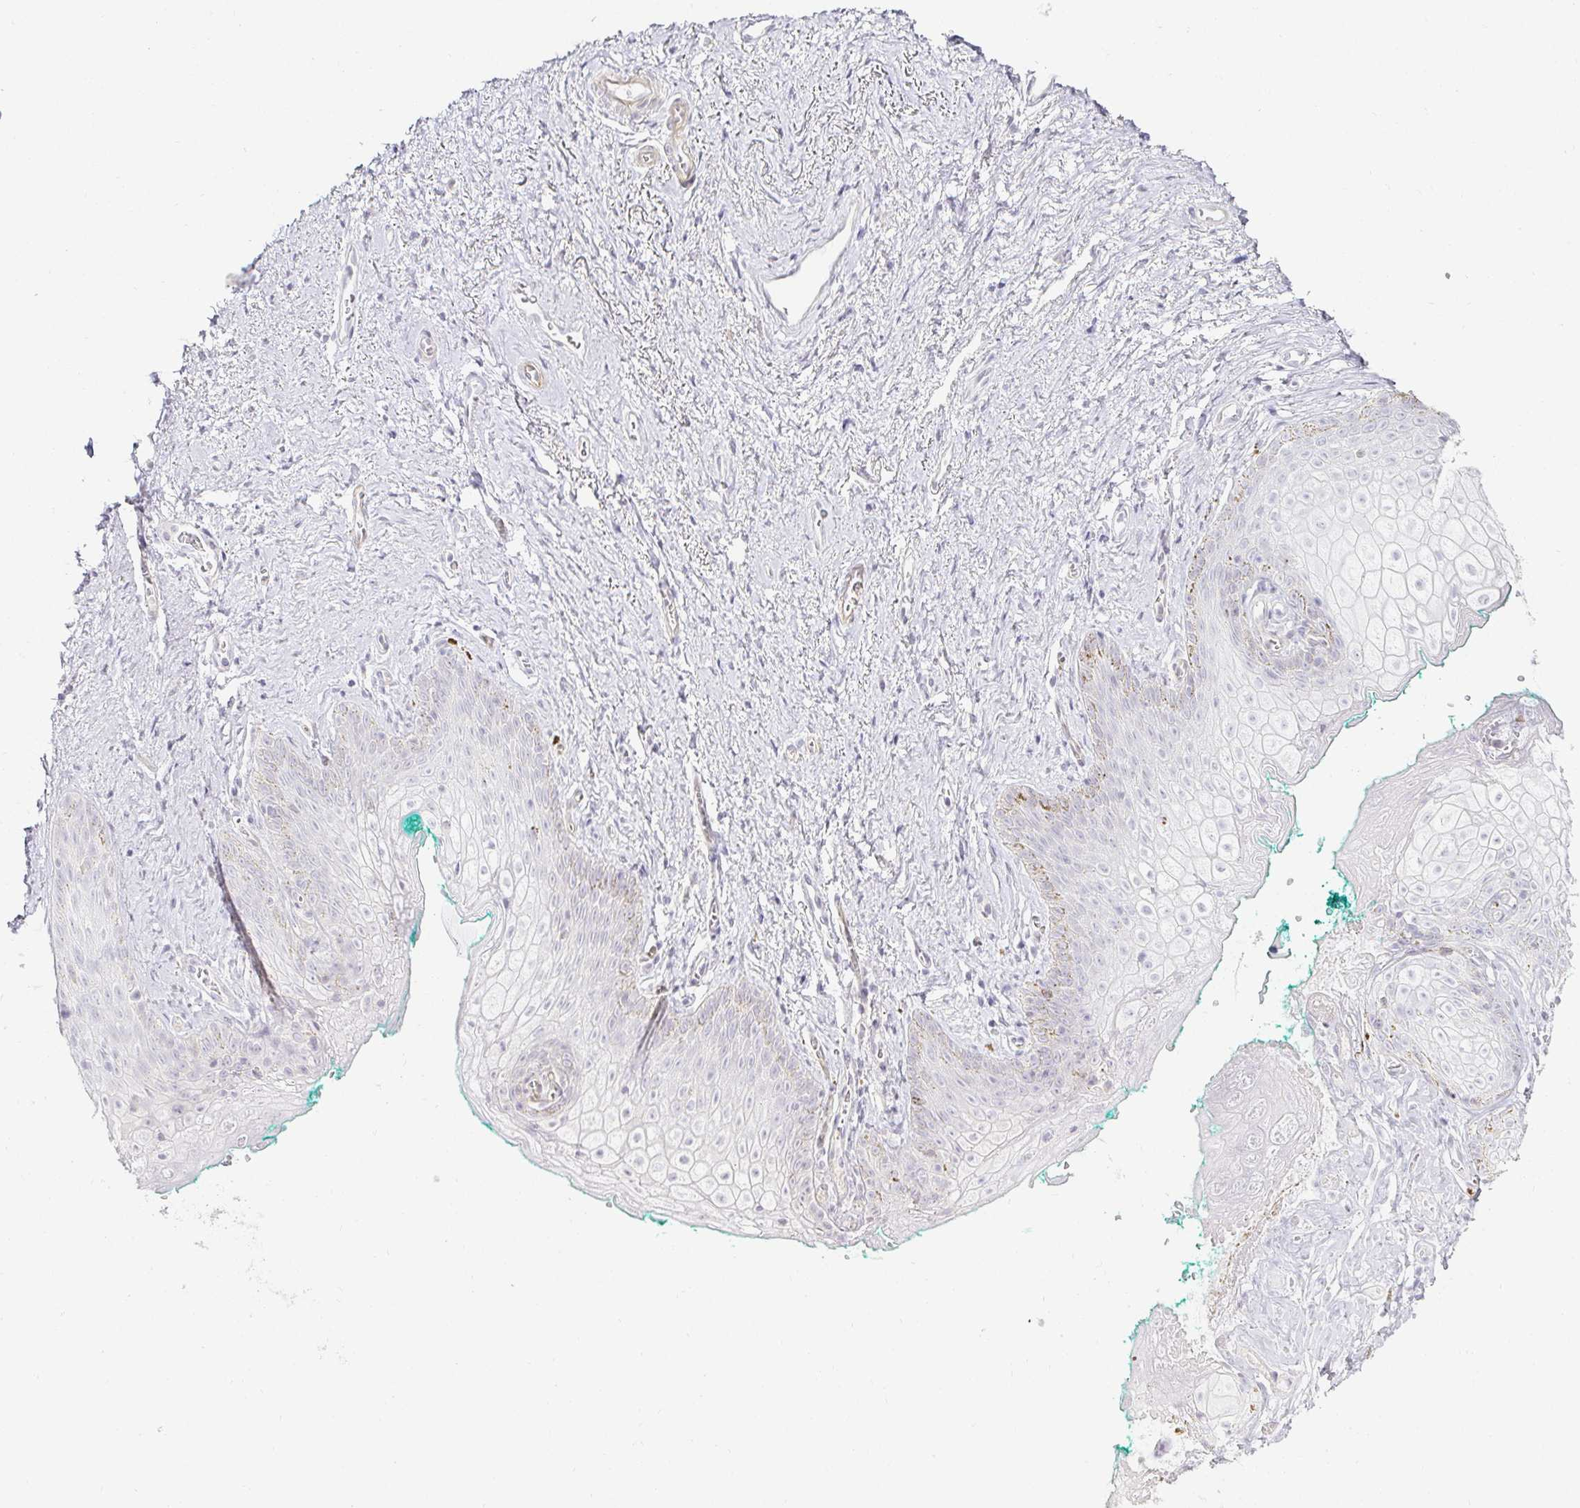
{"staining": {"intensity": "negative", "quantity": "none", "location": "none"}, "tissue": "vagina", "cell_type": "Squamous epithelial cells", "image_type": "normal", "snomed": [{"axis": "morphology", "description": "Normal tissue, NOS"}, {"axis": "topography", "description": "Vulva"}, {"axis": "topography", "description": "Vagina"}, {"axis": "topography", "description": "Peripheral nerve tissue"}], "caption": "High magnification brightfield microscopy of normal vagina stained with DAB (3,3'-diaminobenzidine) (brown) and counterstained with hematoxylin (blue): squamous epithelial cells show no significant staining. (Stains: DAB immunohistochemistry with hematoxylin counter stain, Microscopy: brightfield microscopy at high magnification).", "gene": "ACAN", "patient": {"sex": "female", "age": 66}}